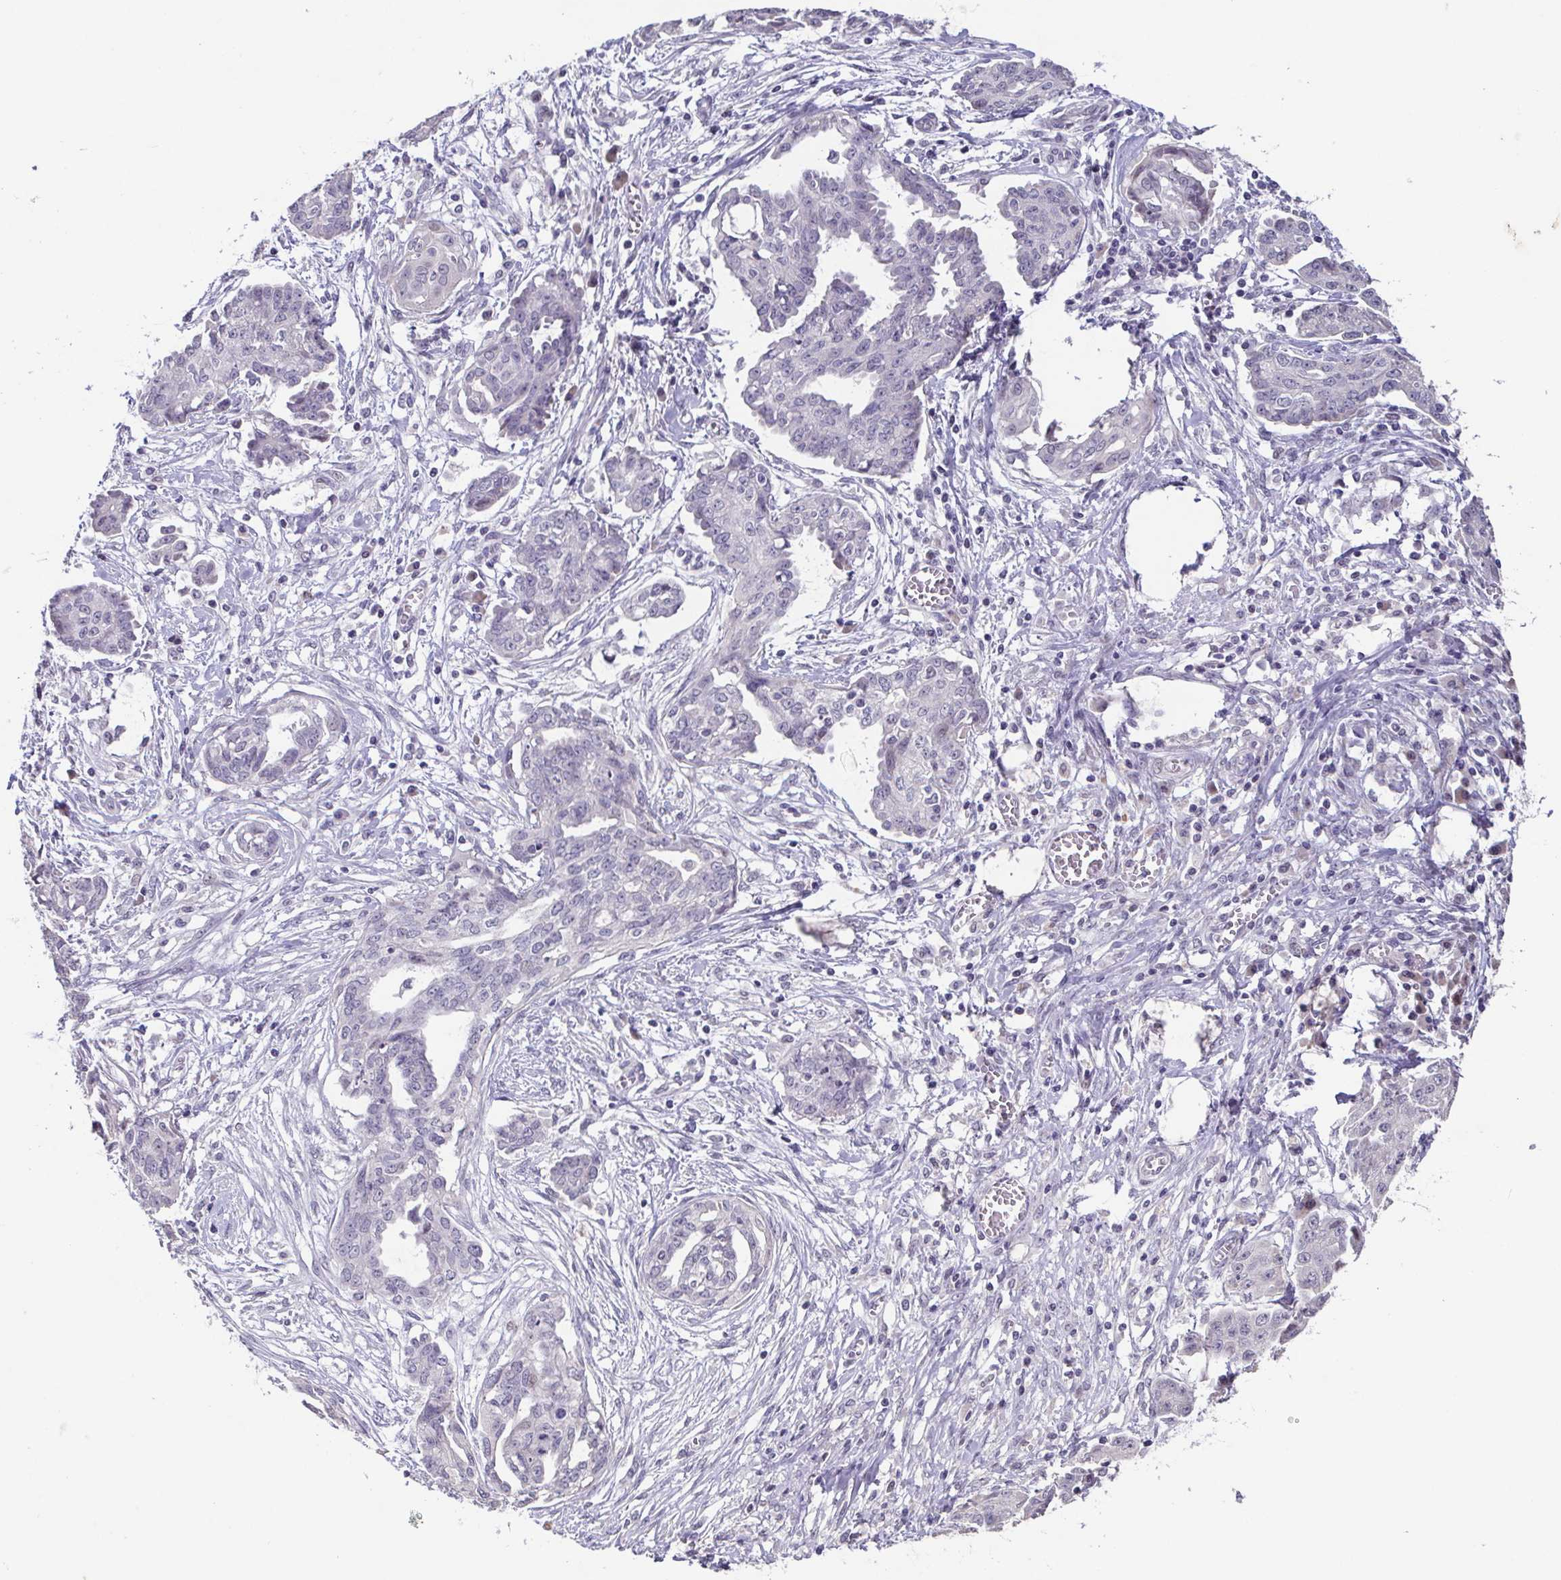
{"staining": {"intensity": "negative", "quantity": "none", "location": "none"}, "tissue": "ovarian cancer", "cell_type": "Tumor cells", "image_type": "cancer", "snomed": [{"axis": "morphology", "description": "Cystadenocarcinoma, serous, NOS"}, {"axis": "topography", "description": "Ovary"}], "caption": "IHC of ovarian cancer (serous cystadenocarcinoma) exhibits no staining in tumor cells. (DAB (3,3'-diaminobenzidine) immunohistochemistry, high magnification).", "gene": "GHRL", "patient": {"sex": "female", "age": 71}}